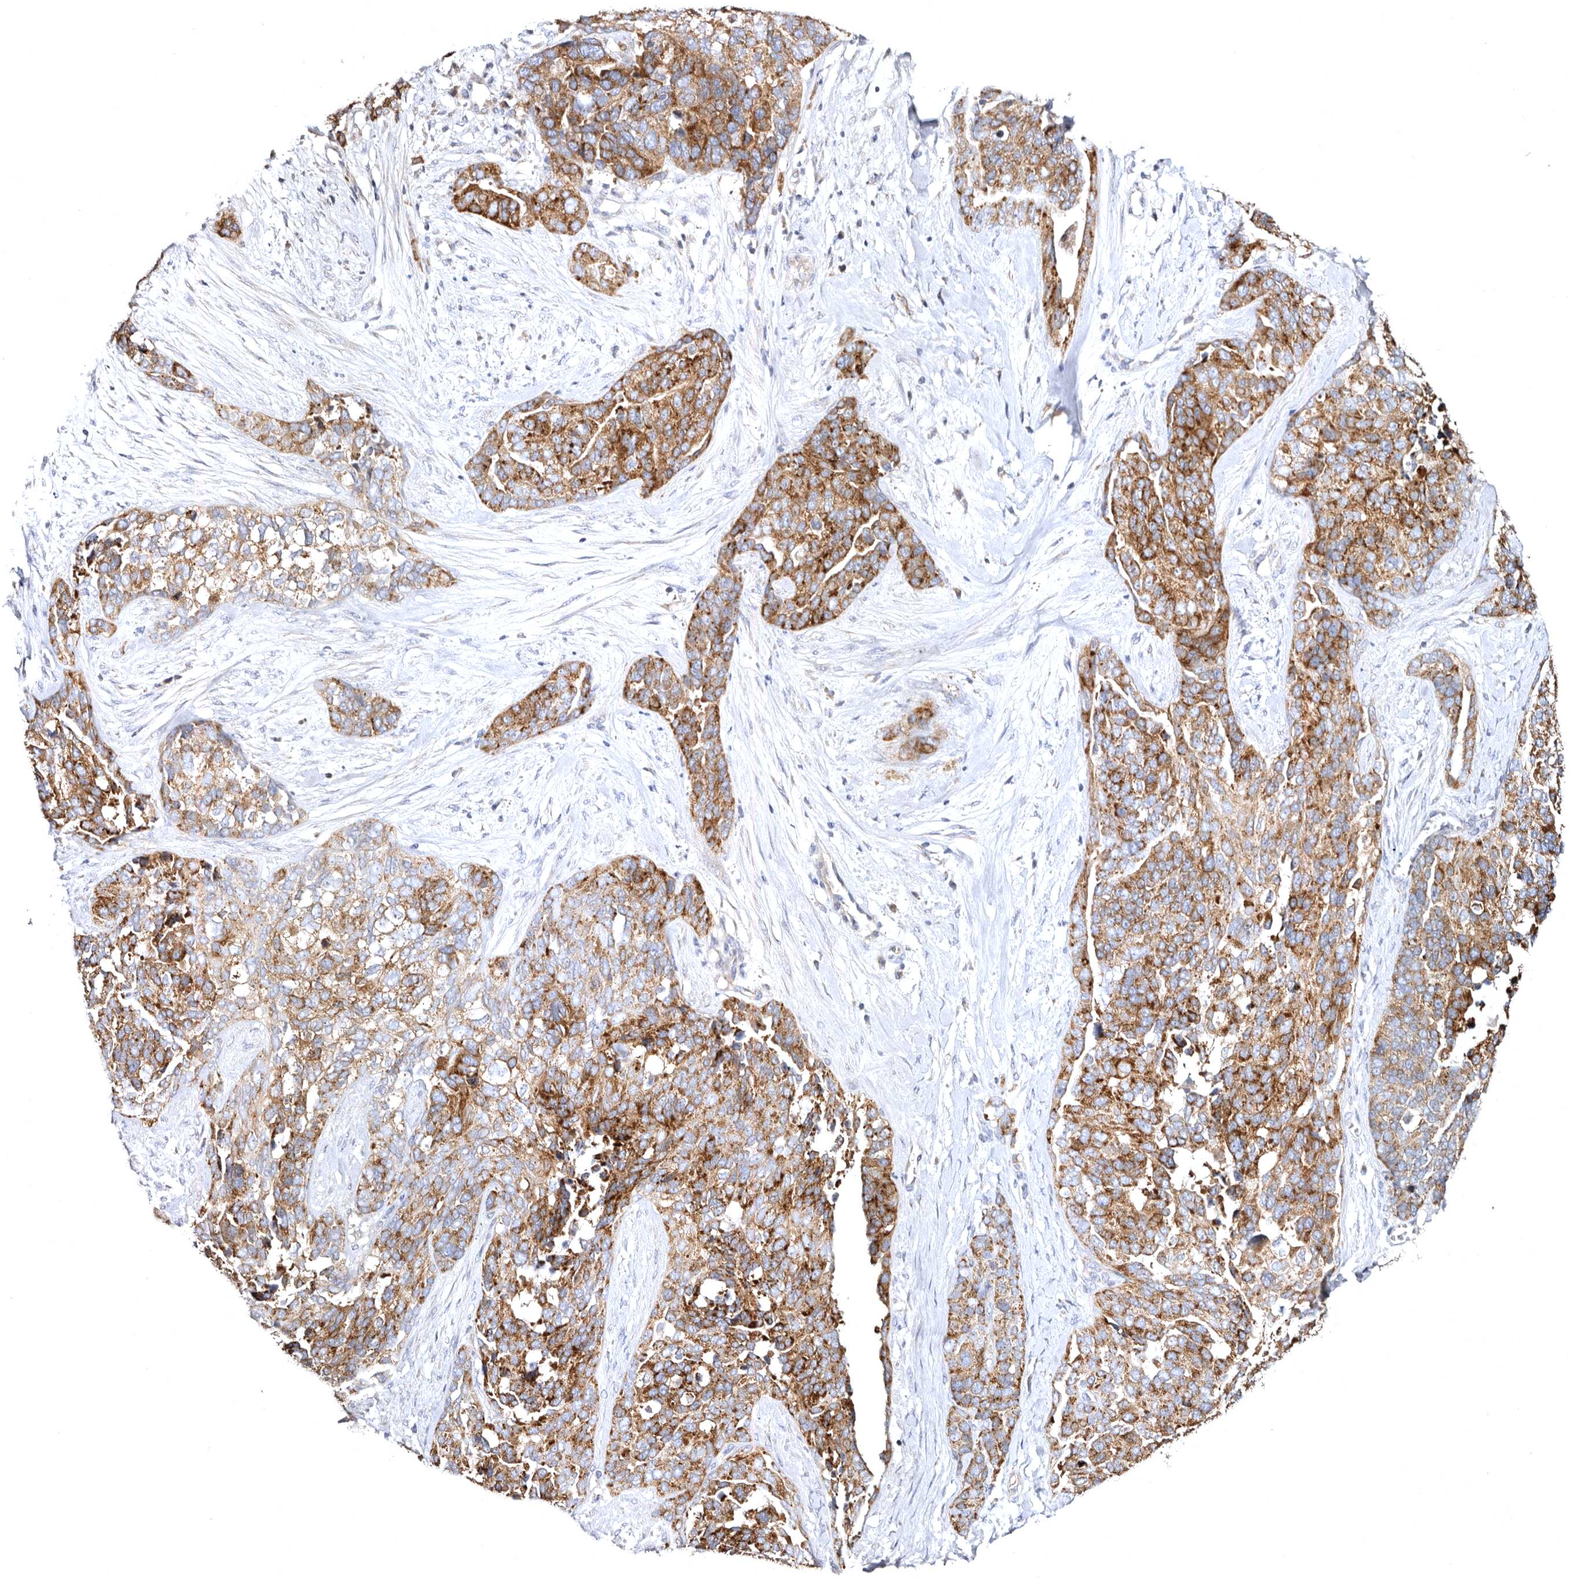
{"staining": {"intensity": "moderate", "quantity": ">75%", "location": "cytoplasmic/membranous"}, "tissue": "ovarian cancer", "cell_type": "Tumor cells", "image_type": "cancer", "snomed": [{"axis": "morphology", "description": "Cystadenocarcinoma, serous, NOS"}, {"axis": "topography", "description": "Ovary"}], "caption": "Ovarian cancer was stained to show a protein in brown. There is medium levels of moderate cytoplasmic/membranous expression in approximately >75% of tumor cells. The staining is performed using DAB (3,3'-diaminobenzidine) brown chromogen to label protein expression. The nuclei are counter-stained blue using hematoxylin.", "gene": "BAIAP2L1", "patient": {"sex": "female", "age": 44}}